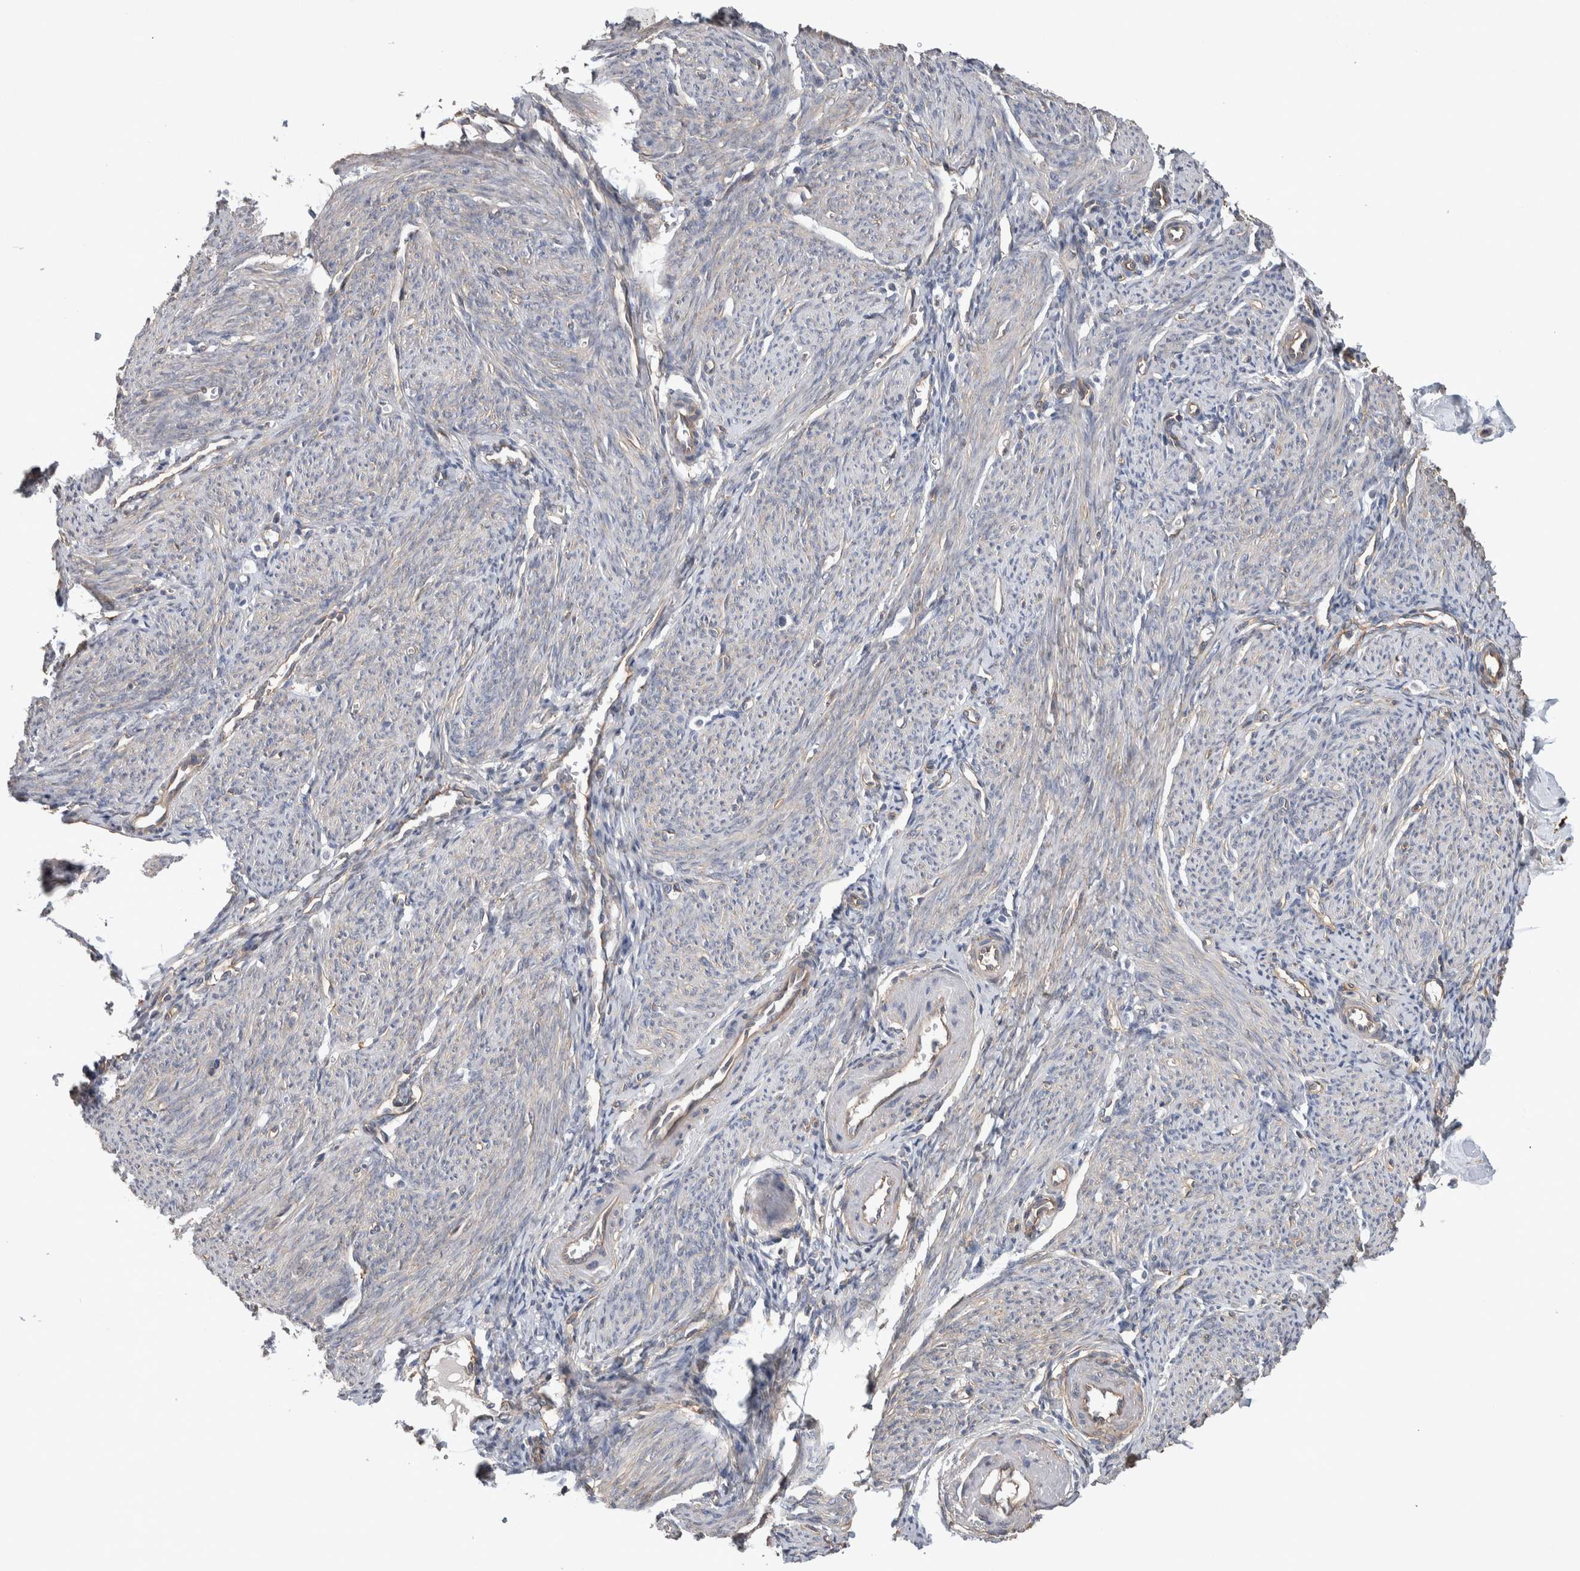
{"staining": {"intensity": "negative", "quantity": "none", "location": "none"}, "tissue": "endometrium", "cell_type": "Cells in endometrial stroma", "image_type": "normal", "snomed": [{"axis": "morphology", "description": "Normal tissue, NOS"}, {"axis": "morphology", "description": "Adenocarcinoma, NOS"}, {"axis": "topography", "description": "Endometrium"}], "caption": "Immunohistochemistry (IHC) of unremarkable human endometrium reveals no positivity in cells in endometrial stroma. The staining was performed using DAB to visualize the protein expression in brown, while the nuclei were stained in blue with hematoxylin (Magnification: 20x).", "gene": "GCNA", "patient": {"sex": "female", "age": 57}}